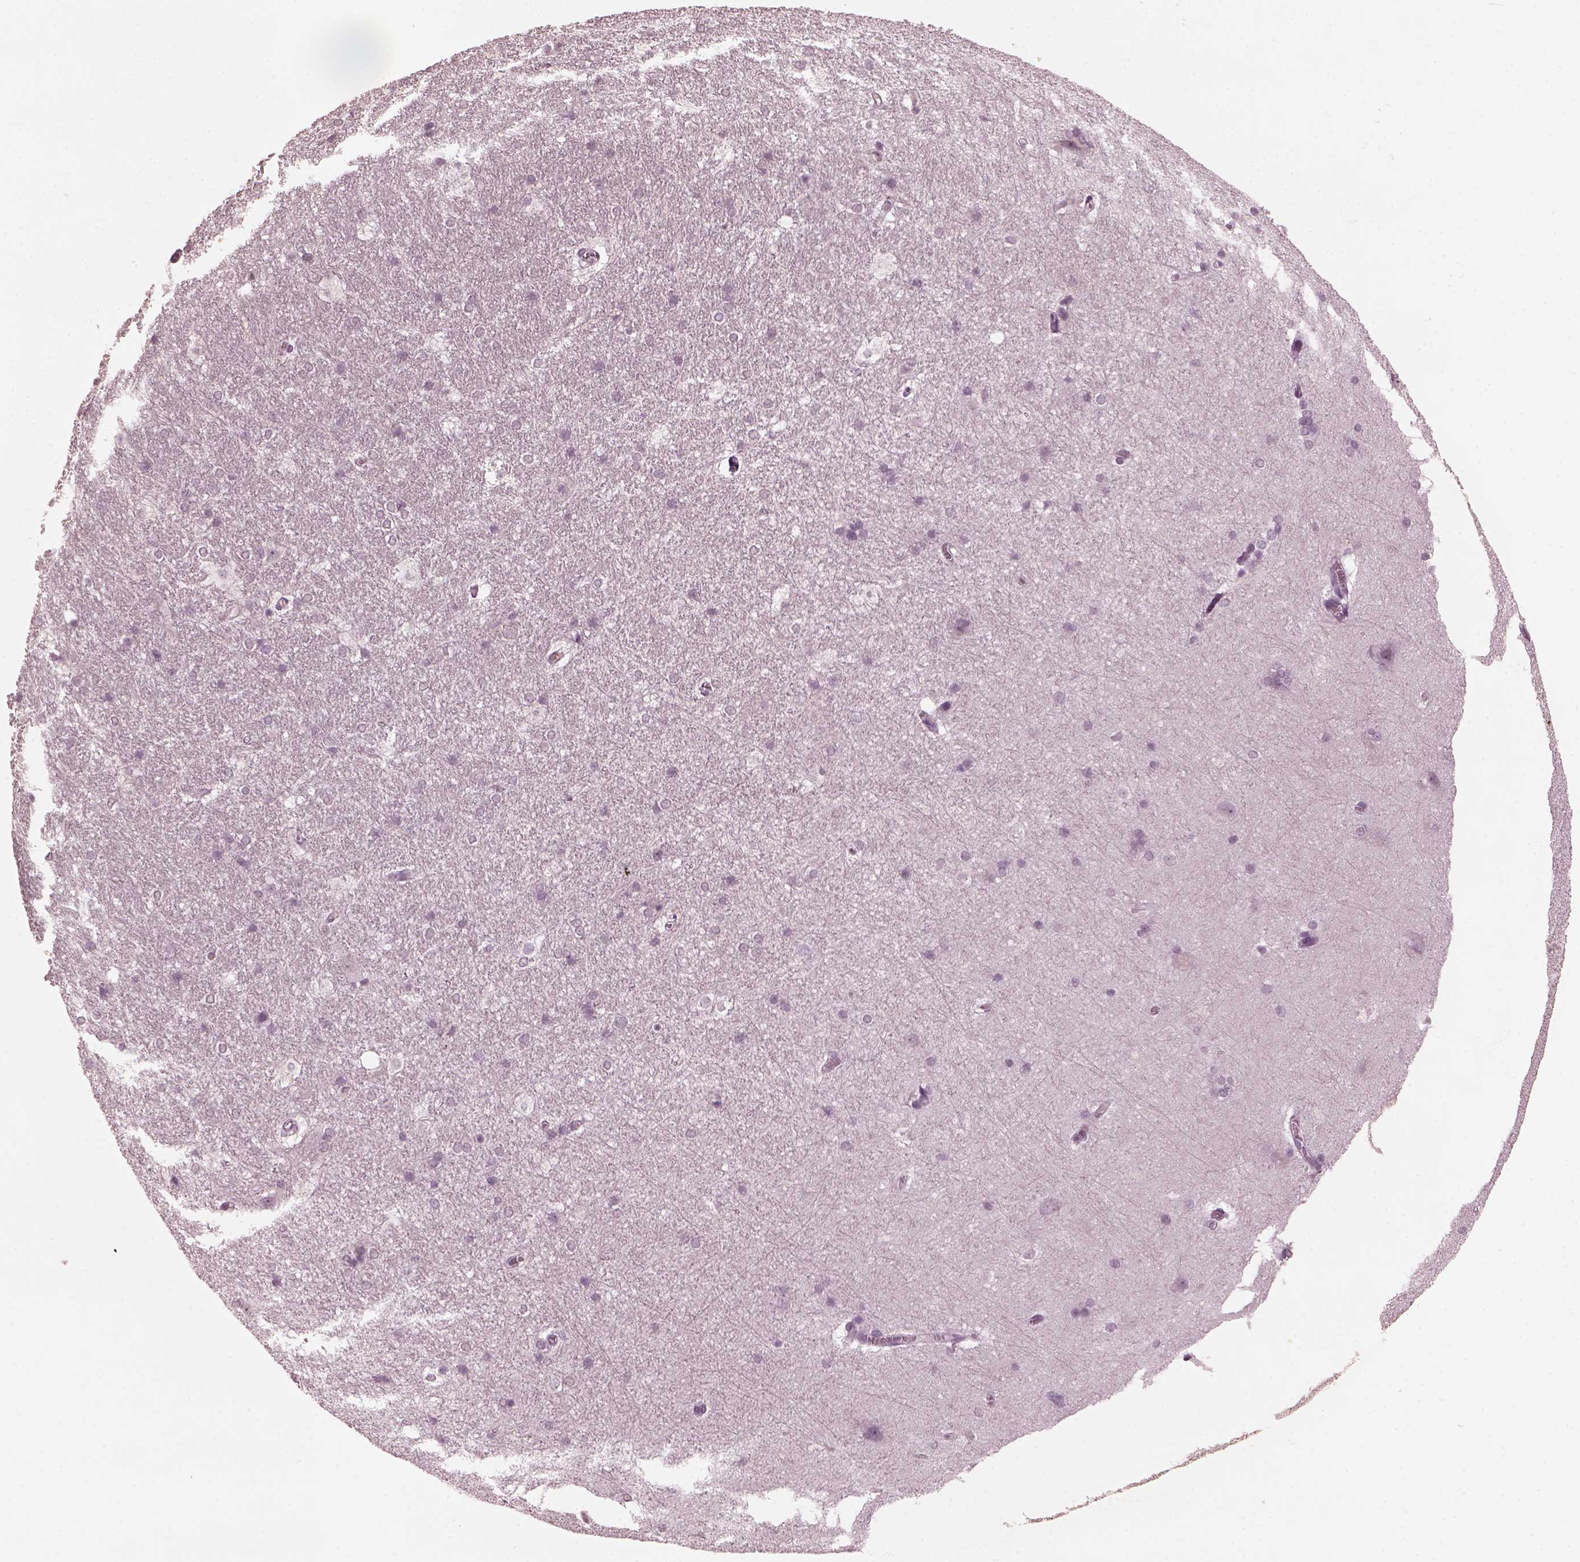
{"staining": {"intensity": "negative", "quantity": "none", "location": "none"}, "tissue": "hippocampus", "cell_type": "Glial cells", "image_type": "normal", "snomed": [{"axis": "morphology", "description": "Normal tissue, NOS"}, {"axis": "topography", "description": "Cerebral cortex"}, {"axis": "topography", "description": "Hippocampus"}], "caption": "DAB immunohistochemical staining of normal hippocampus exhibits no significant positivity in glial cells.", "gene": "KRT79", "patient": {"sex": "female", "age": 19}}